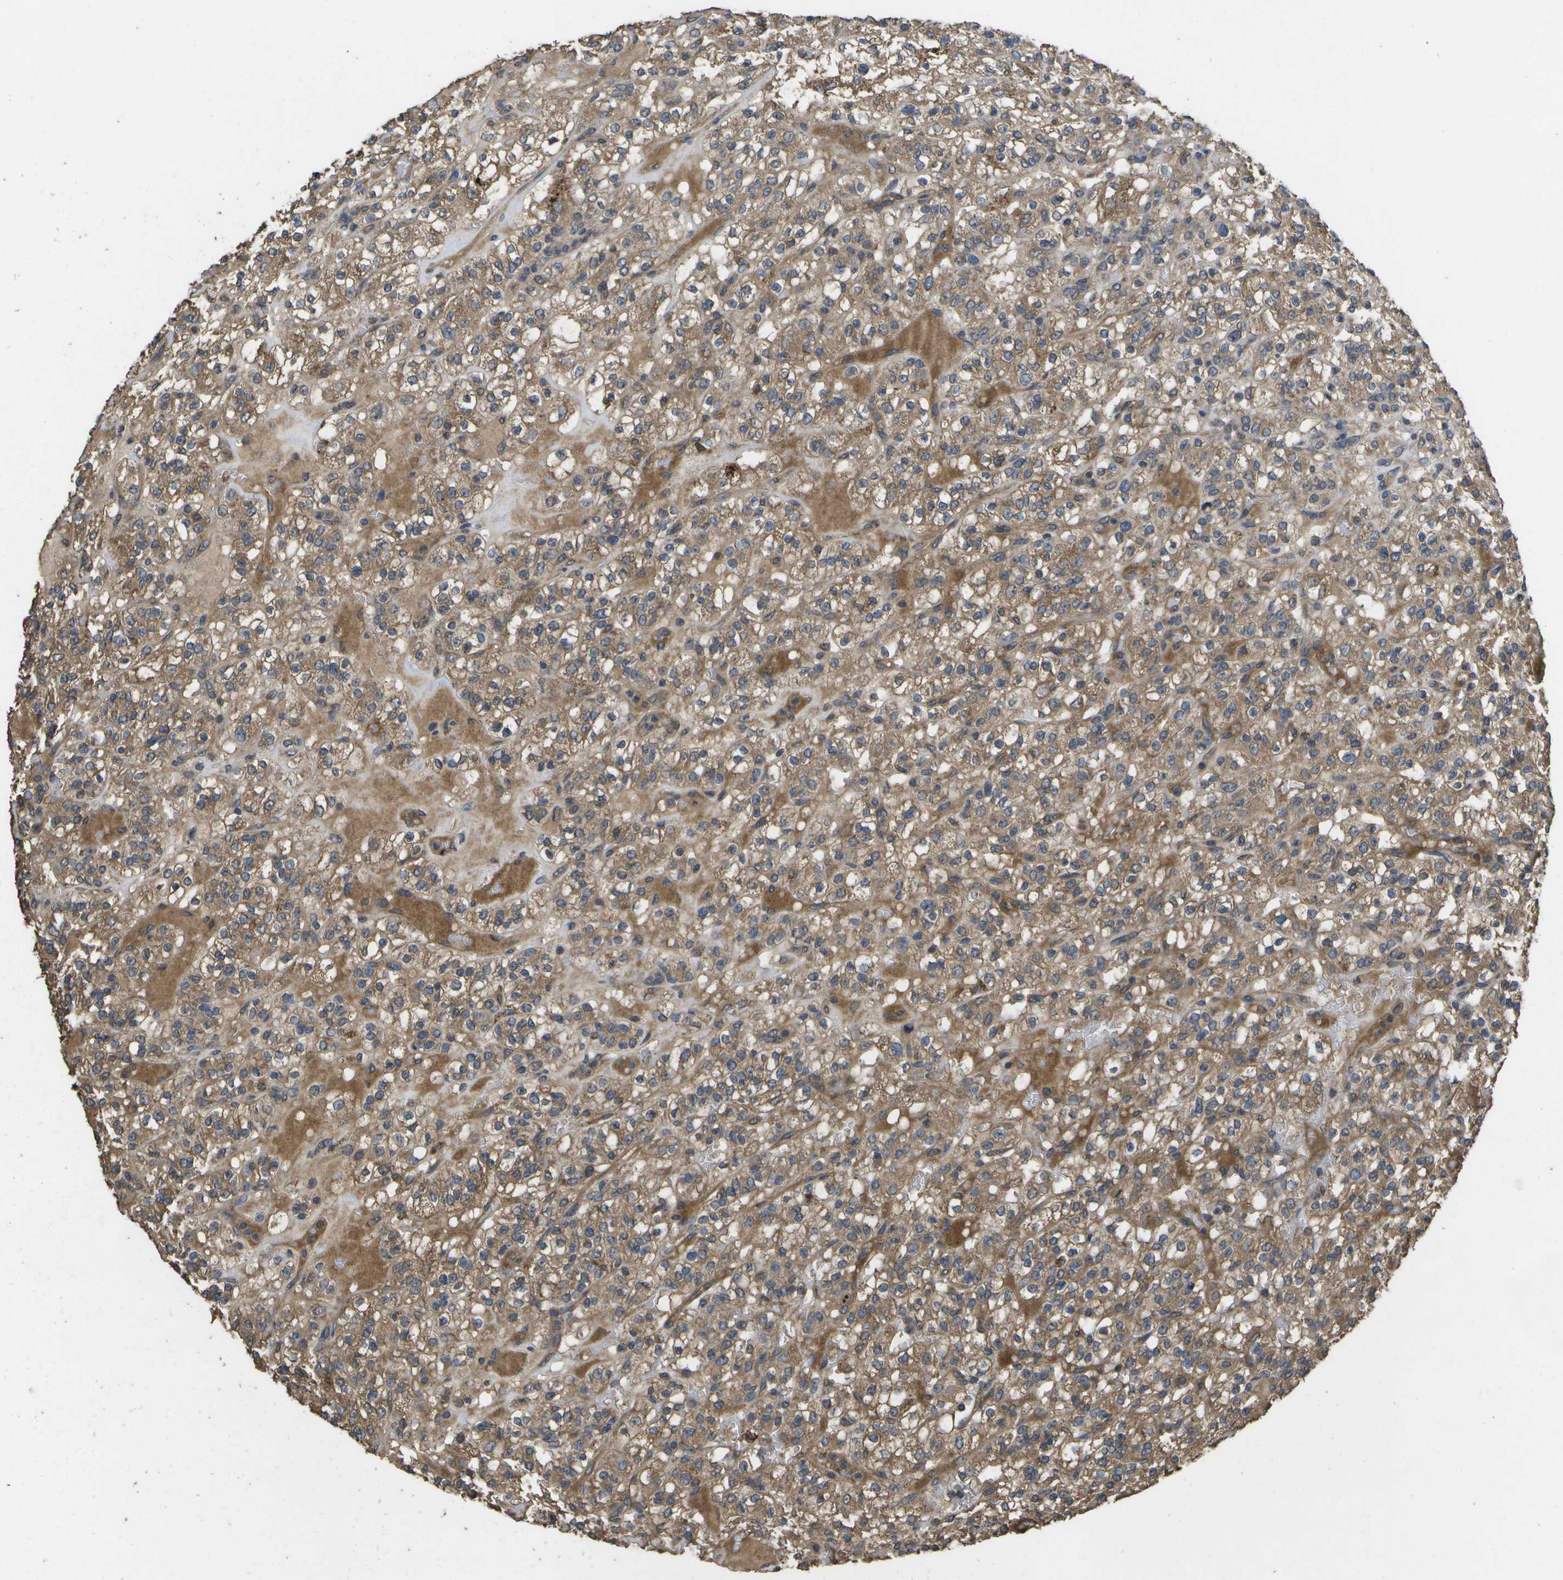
{"staining": {"intensity": "moderate", "quantity": ">75%", "location": "cytoplasmic/membranous"}, "tissue": "renal cancer", "cell_type": "Tumor cells", "image_type": "cancer", "snomed": [{"axis": "morphology", "description": "Normal tissue, NOS"}, {"axis": "morphology", "description": "Adenocarcinoma, NOS"}, {"axis": "topography", "description": "Kidney"}], "caption": "Approximately >75% of tumor cells in renal adenocarcinoma reveal moderate cytoplasmic/membranous protein expression as visualized by brown immunohistochemical staining.", "gene": "SACS", "patient": {"sex": "female", "age": 72}}